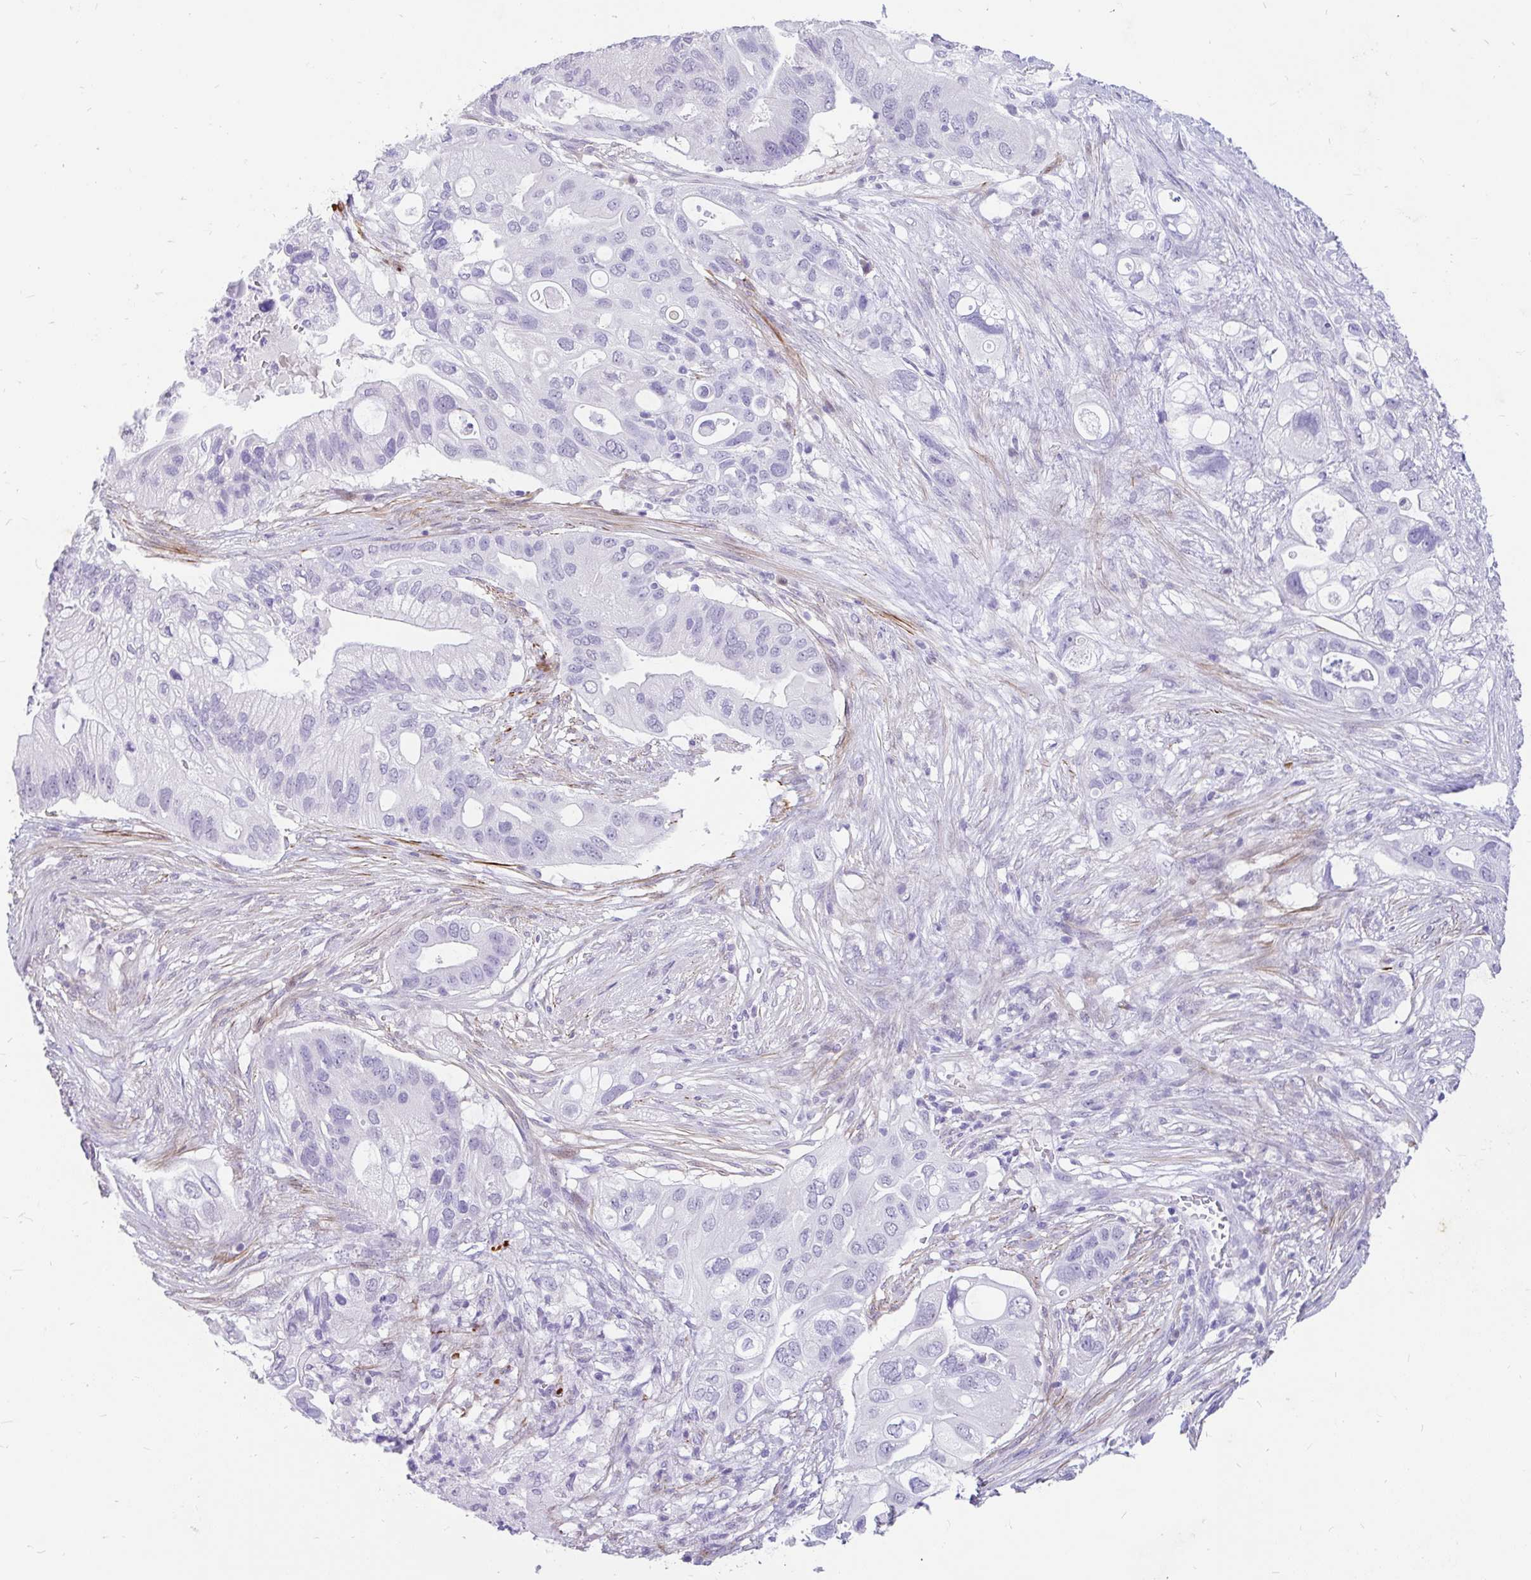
{"staining": {"intensity": "negative", "quantity": "none", "location": "none"}, "tissue": "pancreatic cancer", "cell_type": "Tumor cells", "image_type": "cancer", "snomed": [{"axis": "morphology", "description": "Adenocarcinoma, NOS"}, {"axis": "topography", "description": "Pancreas"}], "caption": "The micrograph shows no staining of tumor cells in adenocarcinoma (pancreatic). (Brightfield microscopy of DAB IHC at high magnification).", "gene": "EML5", "patient": {"sex": "female", "age": 72}}